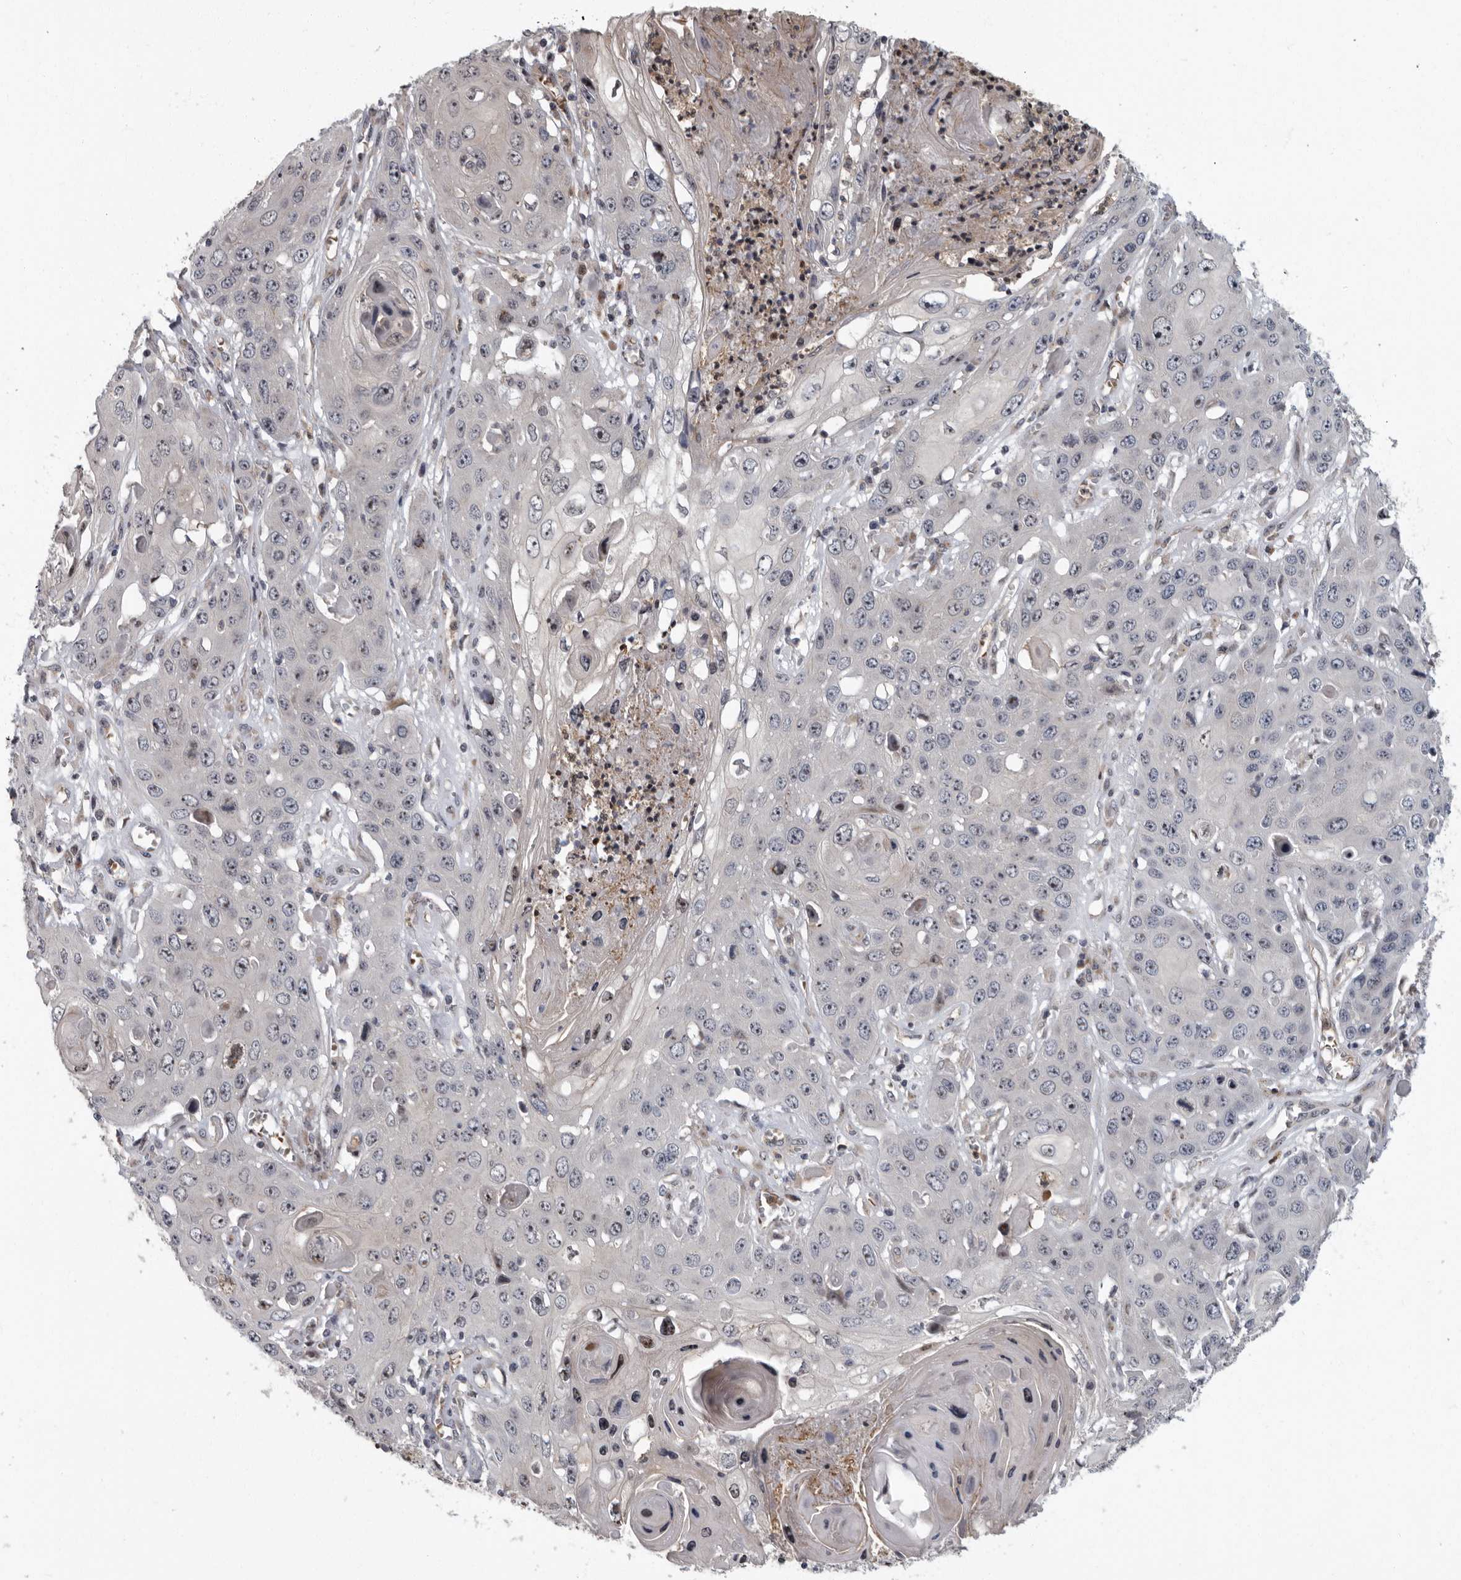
{"staining": {"intensity": "negative", "quantity": "none", "location": "none"}, "tissue": "skin cancer", "cell_type": "Tumor cells", "image_type": "cancer", "snomed": [{"axis": "morphology", "description": "Squamous cell carcinoma, NOS"}, {"axis": "topography", "description": "Skin"}], "caption": "Tumor cells show no significant protein staining in squamous cell carcinoma (skin).", "gene": "PDCD11", "patient": {"sex": "male", "age": 55}}